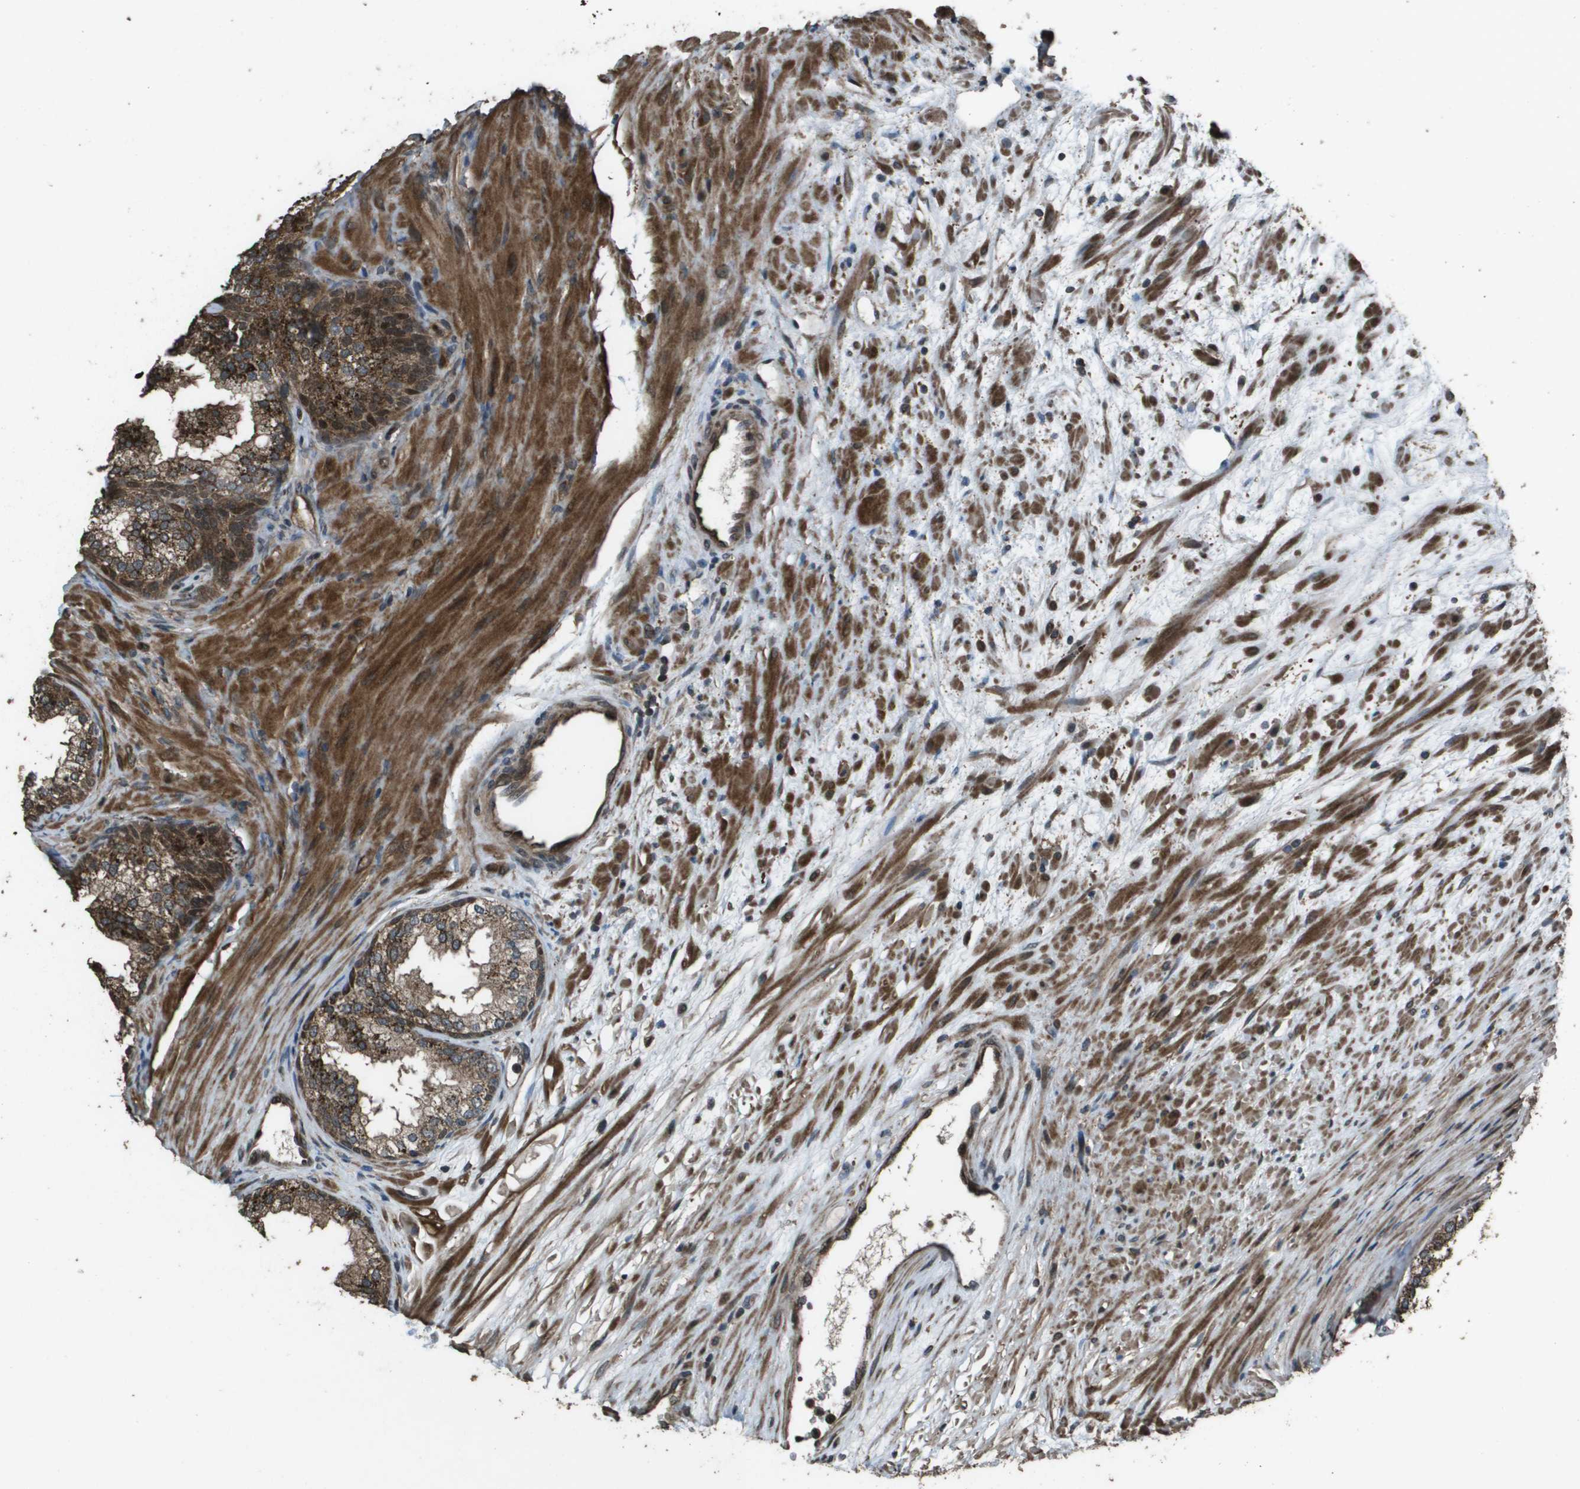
{"staining": {"intensity": "moderate", "quantity": ">75%", "location": "cytoplasmic/membranous,nuclear"}, "tissue": "prostate", "cell_type": "Glandular cells", "image_type": "normal", "snomed": [{"axis": "morphology", "description": "Normal tissue, NOS"}, {"axis": "topography", "description": "Prostate"}], "caption": "Protein expression analysis of unremarkable human prostate reveals moderate cytoplasmic/membranous,nuclear positivity in approximately >75% of glandular cells. The staining is performed using DAB brown chromogen to label protein expression. The nuclei are counter-stained blue using hematoxylin.", "gene": "FIG4", "patient": {"sex": "male", "age": 76}}